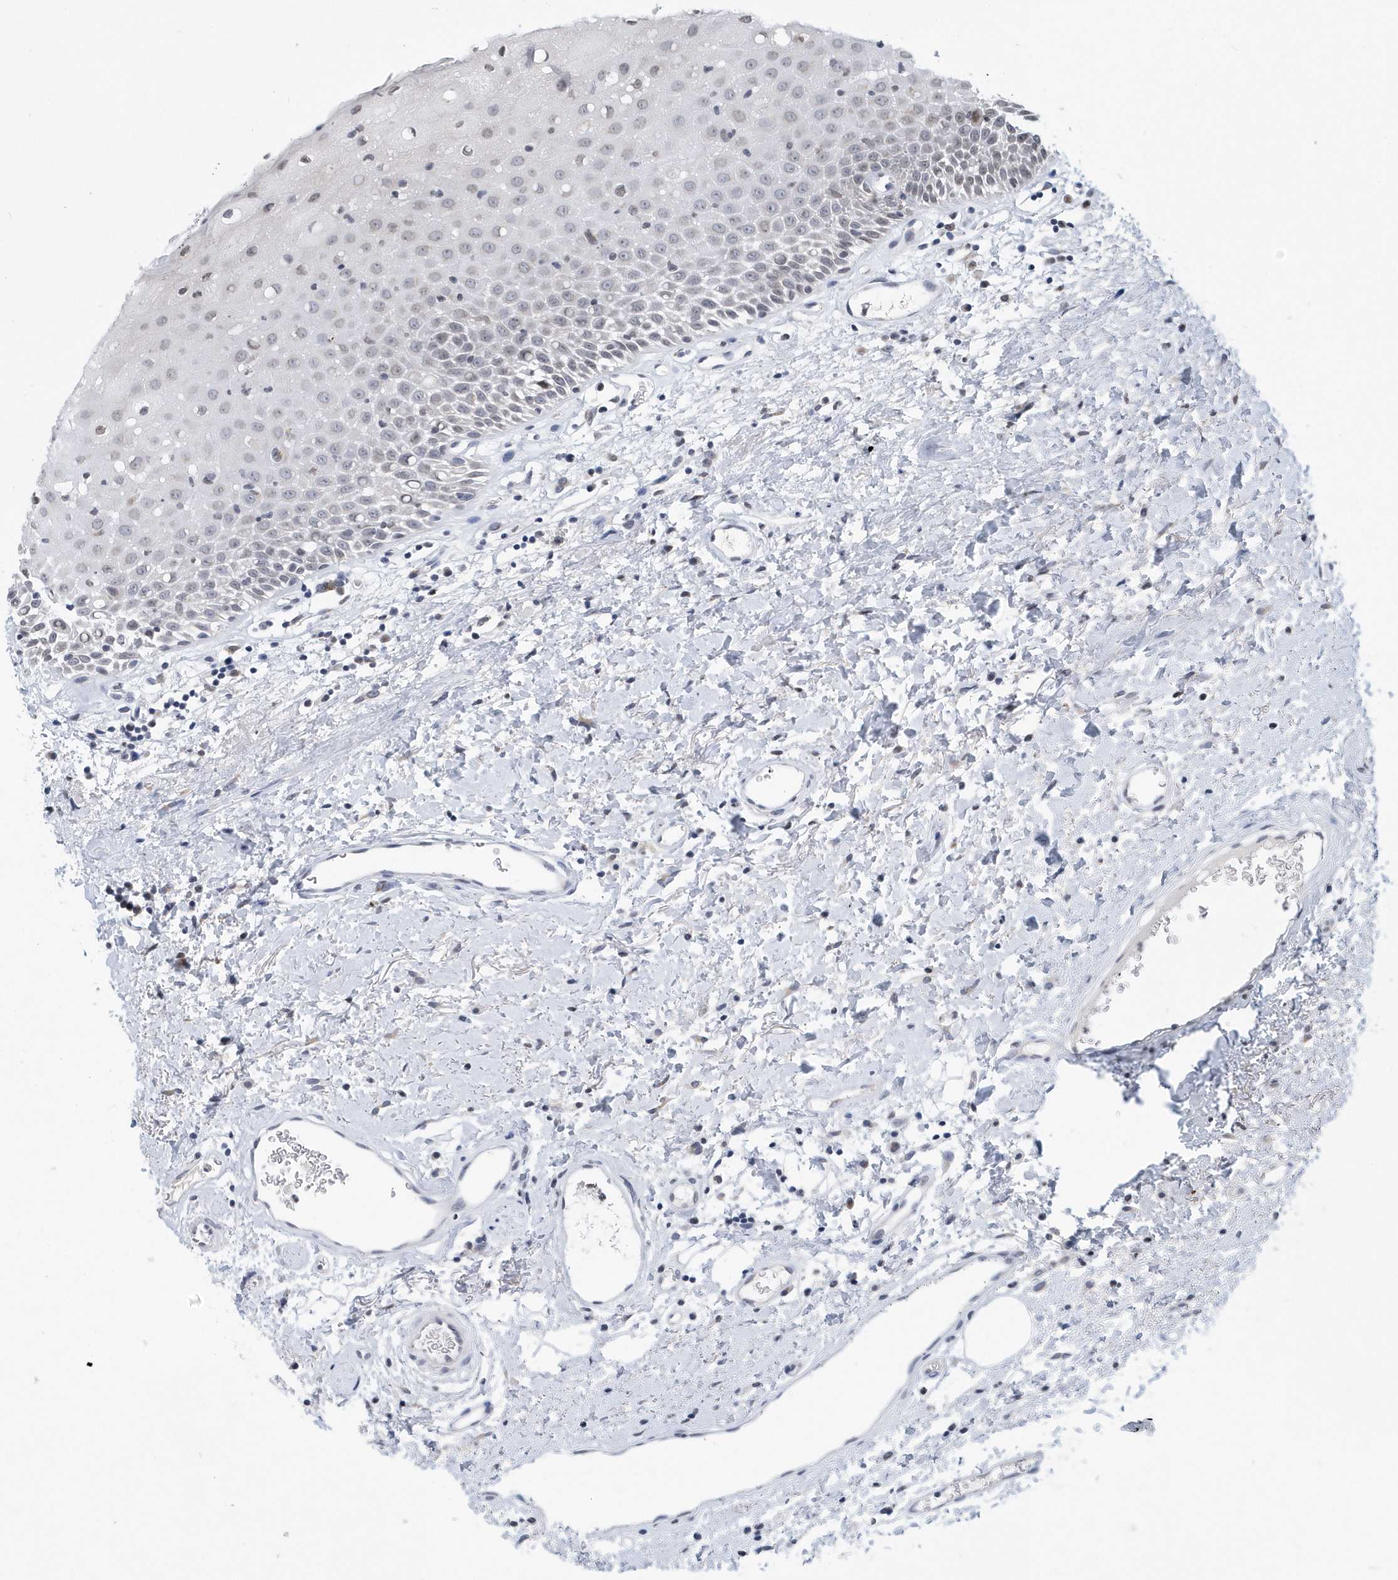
{"staining": {"intensity": "negative", "quantity": "none", "location": "none"}, "tissue": "oral mucosa", "cell_type": "Squamous epithelial cells", "image_type": "normal", "snomed": [{"axis": "morphology", "description": "Normal tissue, NOS"}, {"axis": "topography", "description": "Oral tissue"}], "caption": "Normal oral mucosa was stained to show a protein in brown. There is no significant expression in squamous epithelial cells. (DAB (3,3'-diaminobenzidine) immunohistochemistry visualized using brightfield microscopy, high magnification).", "gene": "VWA5B2", "patient": {"sex": "male", "age": 74}}